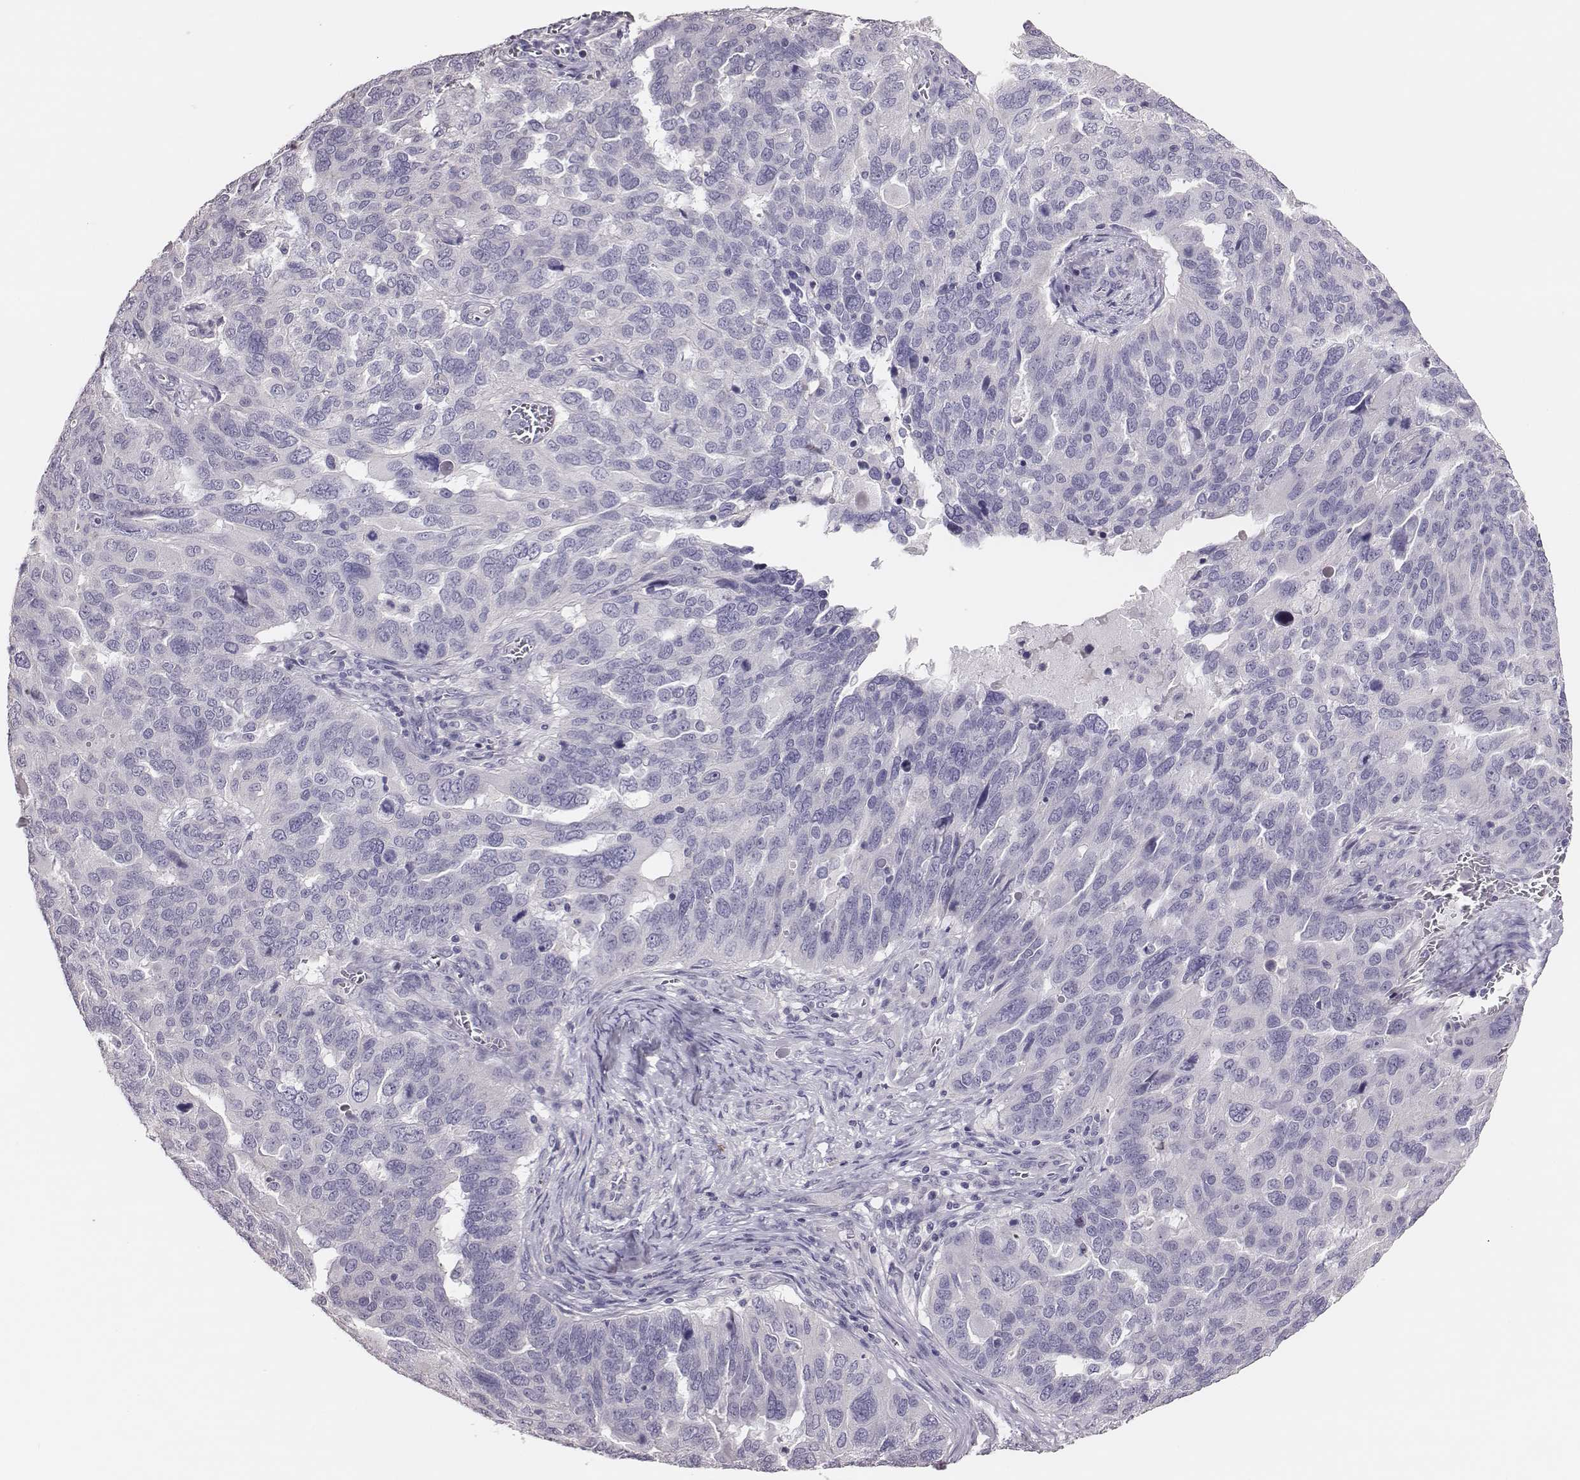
{"staining": {"intensity": "negative", "quantity": "none", "location": "none"}, "tissue": "ovarian cancer", "cell_type": "Tumor cells", "image_type": "cancer", "snomed": [{"axis": "morphology", "description": "Carcinoma, endometroid"}, {"axis": "topography", "description": "Soft tissue"}, {"axis": "topography", "description": "Ovary"}], "caption": "Immunohistochemistry micrograph of ovarian endometroid carcinoma stained for a protein (brown), which exhibits no positivity in tumor cells.", "gene": "P2RY10", "patient": {"sex": "female", "age": 52}}